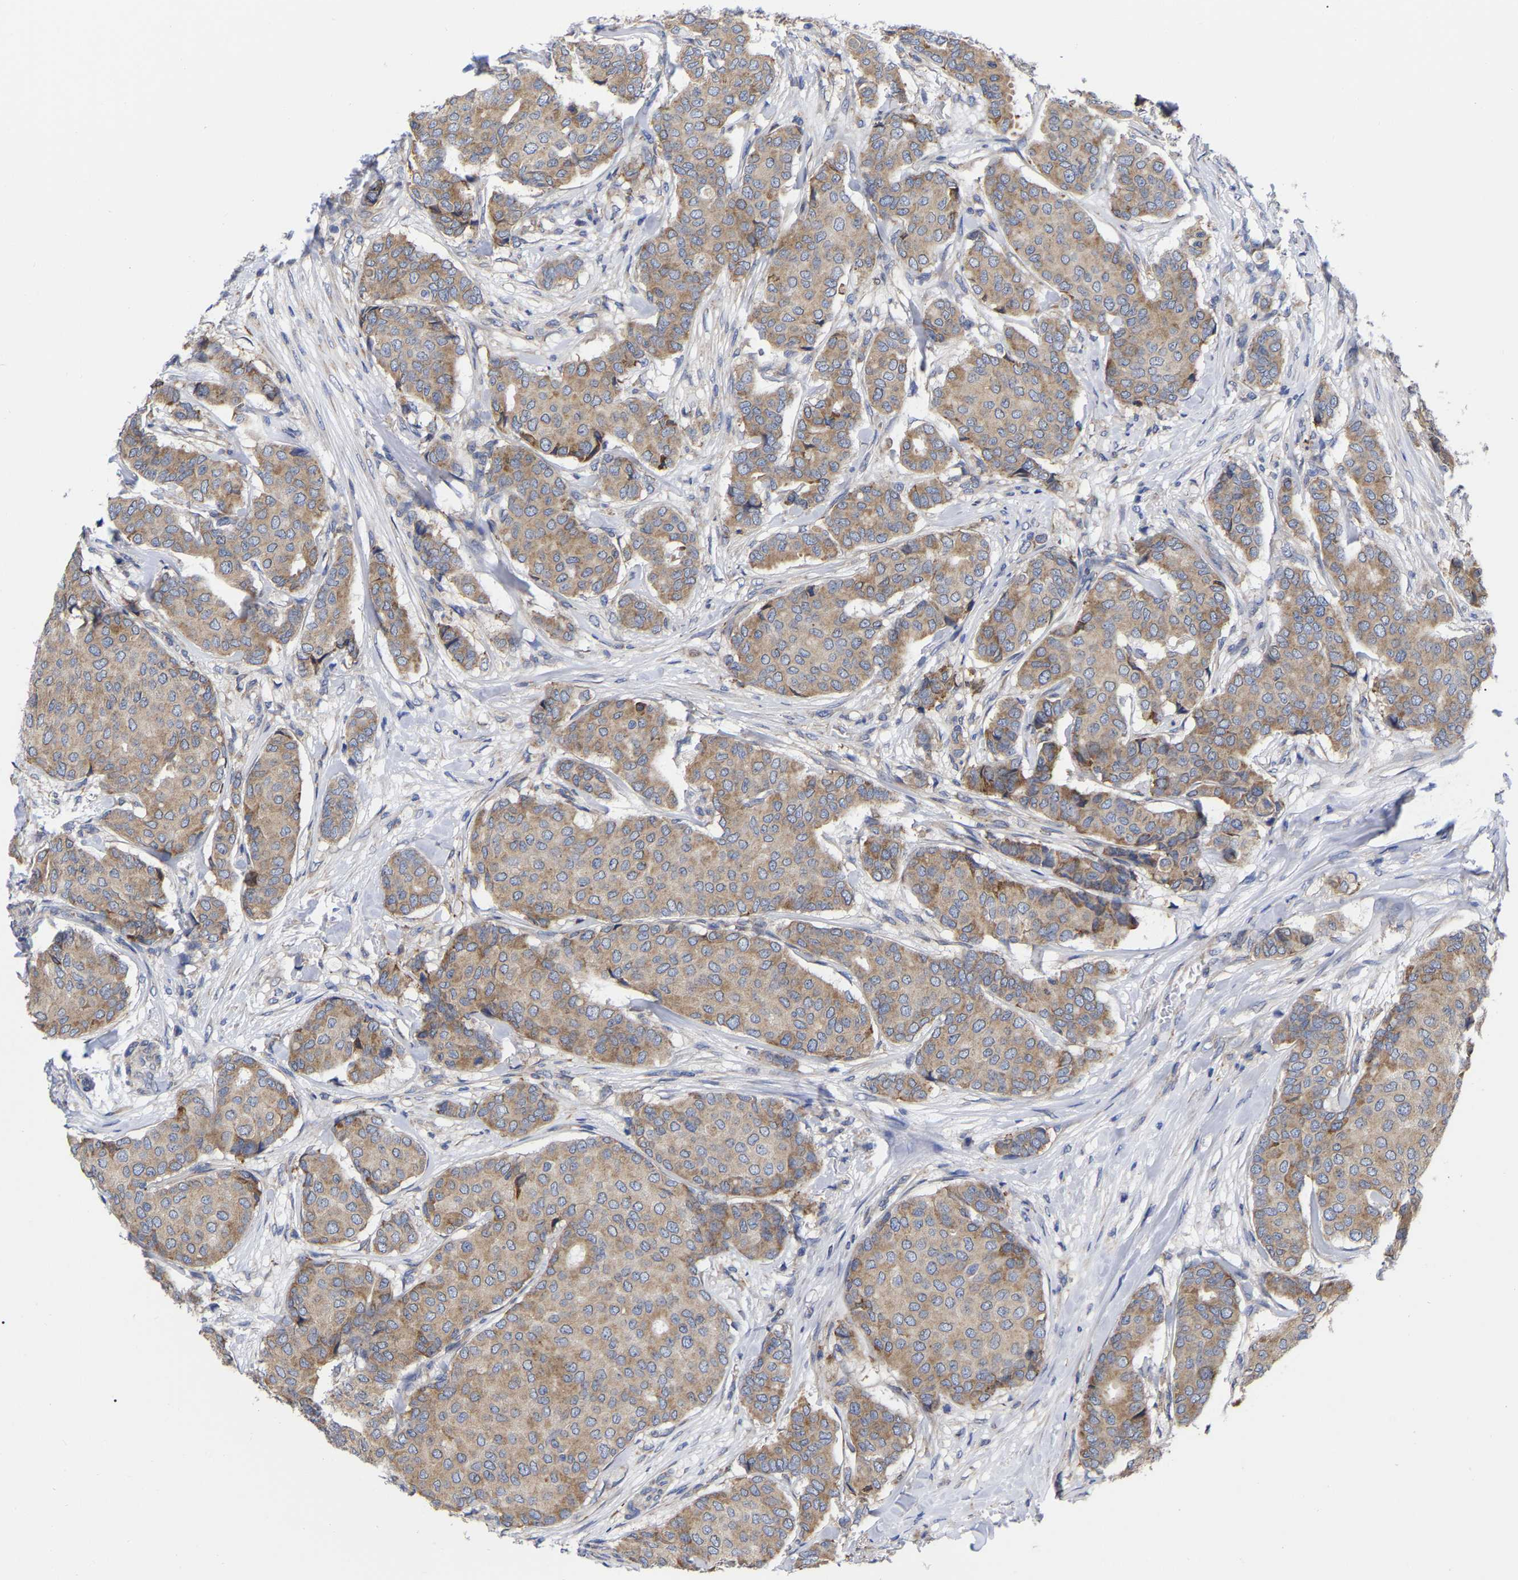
{"staining": {"intensity": "moderate", "quantity": ">75%", "location": "cytoplasmic/membranous"}, "tissue": "breast cancer", "cell_type": "Tumor cells", "image_type": "cancer", "snomed": [{"axis": "morphology", "description": "Duct carcinoma"}, {"axis": "topography", "description": "Breast"}], "caption": "Protein expression analysis of breast cancer (invasive ductal carcinoma) shows moderate cytoplasmic/membranous expression in about >75% of tumor cells.", "gene": "CFAP298", "patient": {"sex": "female", "age": 75}}